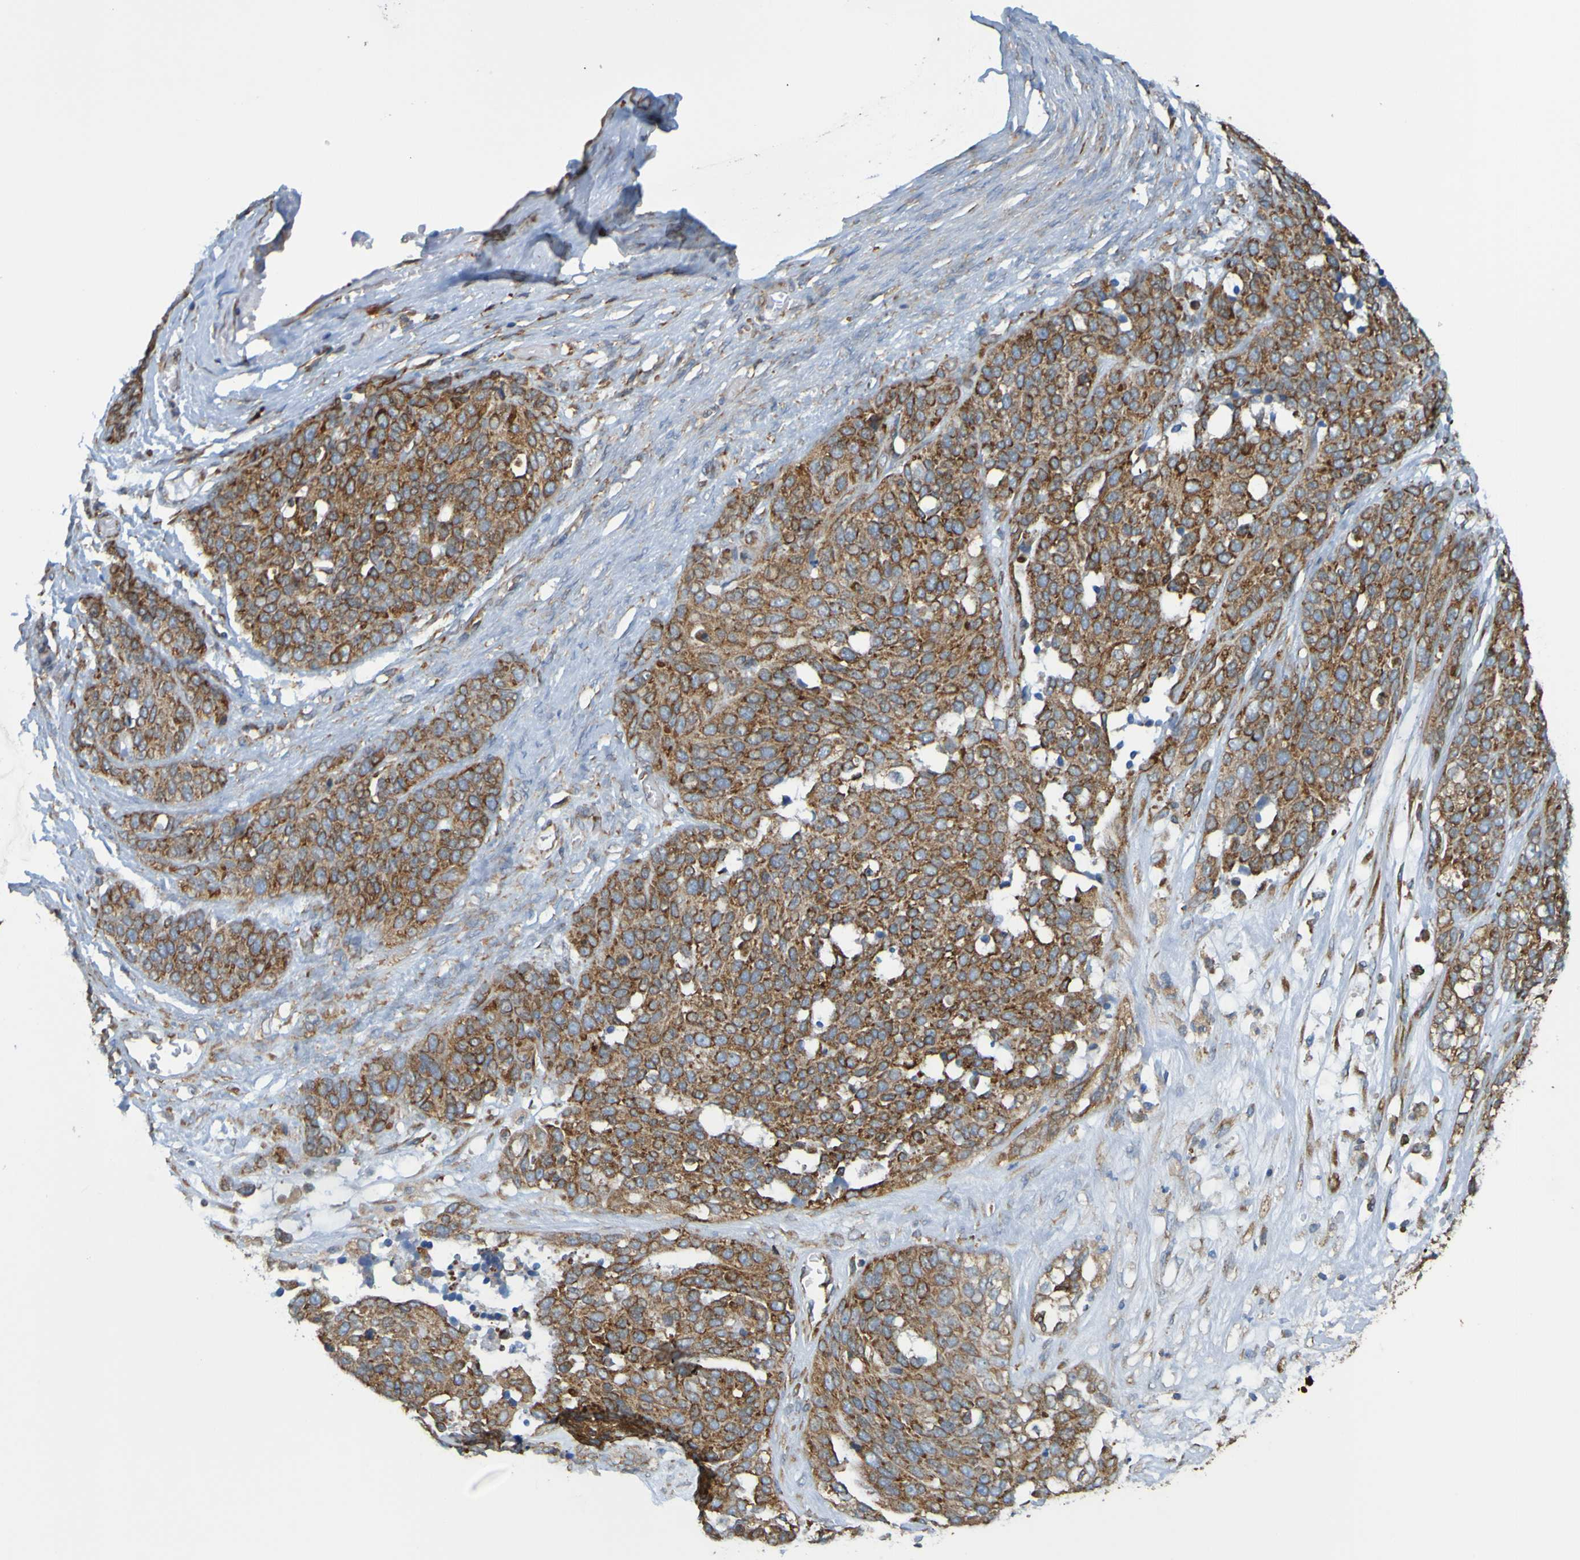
{"staining": {"intensity": "moderate", "quantity": ">75%", "location": "cytoplasmic/membranous"}, "tissue": "ovarian cancer", "cell_type": "Tumor cells", "image_type": "cancer", "snomed": [{"axis": "morphology", "description": "Cystadenocarcinoma, serous, NOS"}, {"axis": "topography", "description": "Ovary"}], "caption": "A high-resolution histopathology image shows IHC staining of ovarian cancer, which reveals moderate cytoplasmic/membranous expression in approximately >75% of tumor cells.", "gene": "SSR1", "patient": {"sex": "female", "age": 44}}